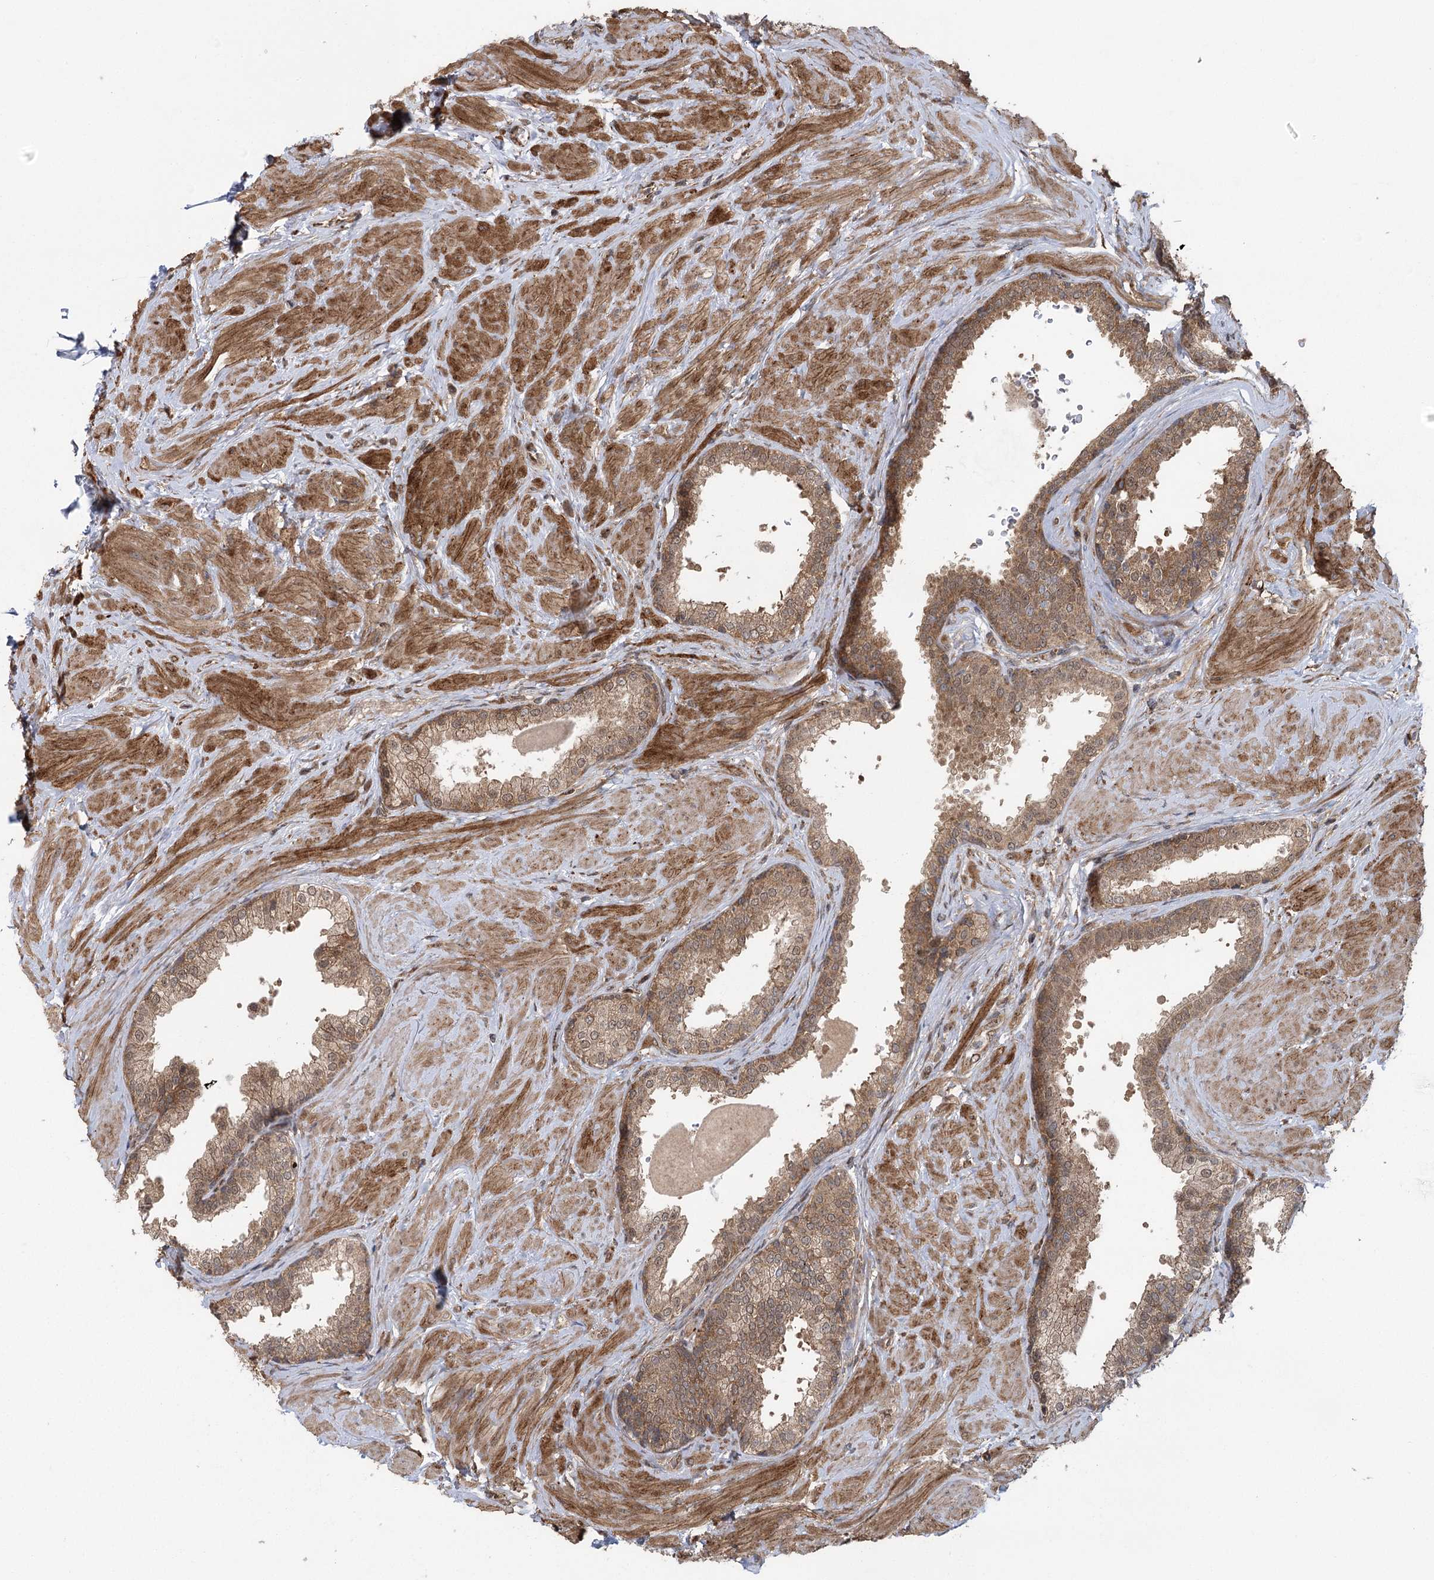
{"staining": {"intensity": "moderate", "quantity": ">75%", "location": "cytoplasmic/membranous"}, "tissue": "prostate", "cell_type": "Glandular cells", "image_type": "normal", "snomed": [{"axis": "morphology", "description": "Normal tissue, NOS"}, {"axis": "topography", "description": "Prostate"}], "caption": "Immunohistochemical staining of normal prostate demonstrates moderate cytoplasmic/membranous protein positivity in approximately >75% of glandular cells. (DAB (3,3'-diaminobenzidine) IHC, brown staining for protein, blue staining for nuclei).", "gene": "C12orf4", "patient": {"sex": "male", "age": 48}}